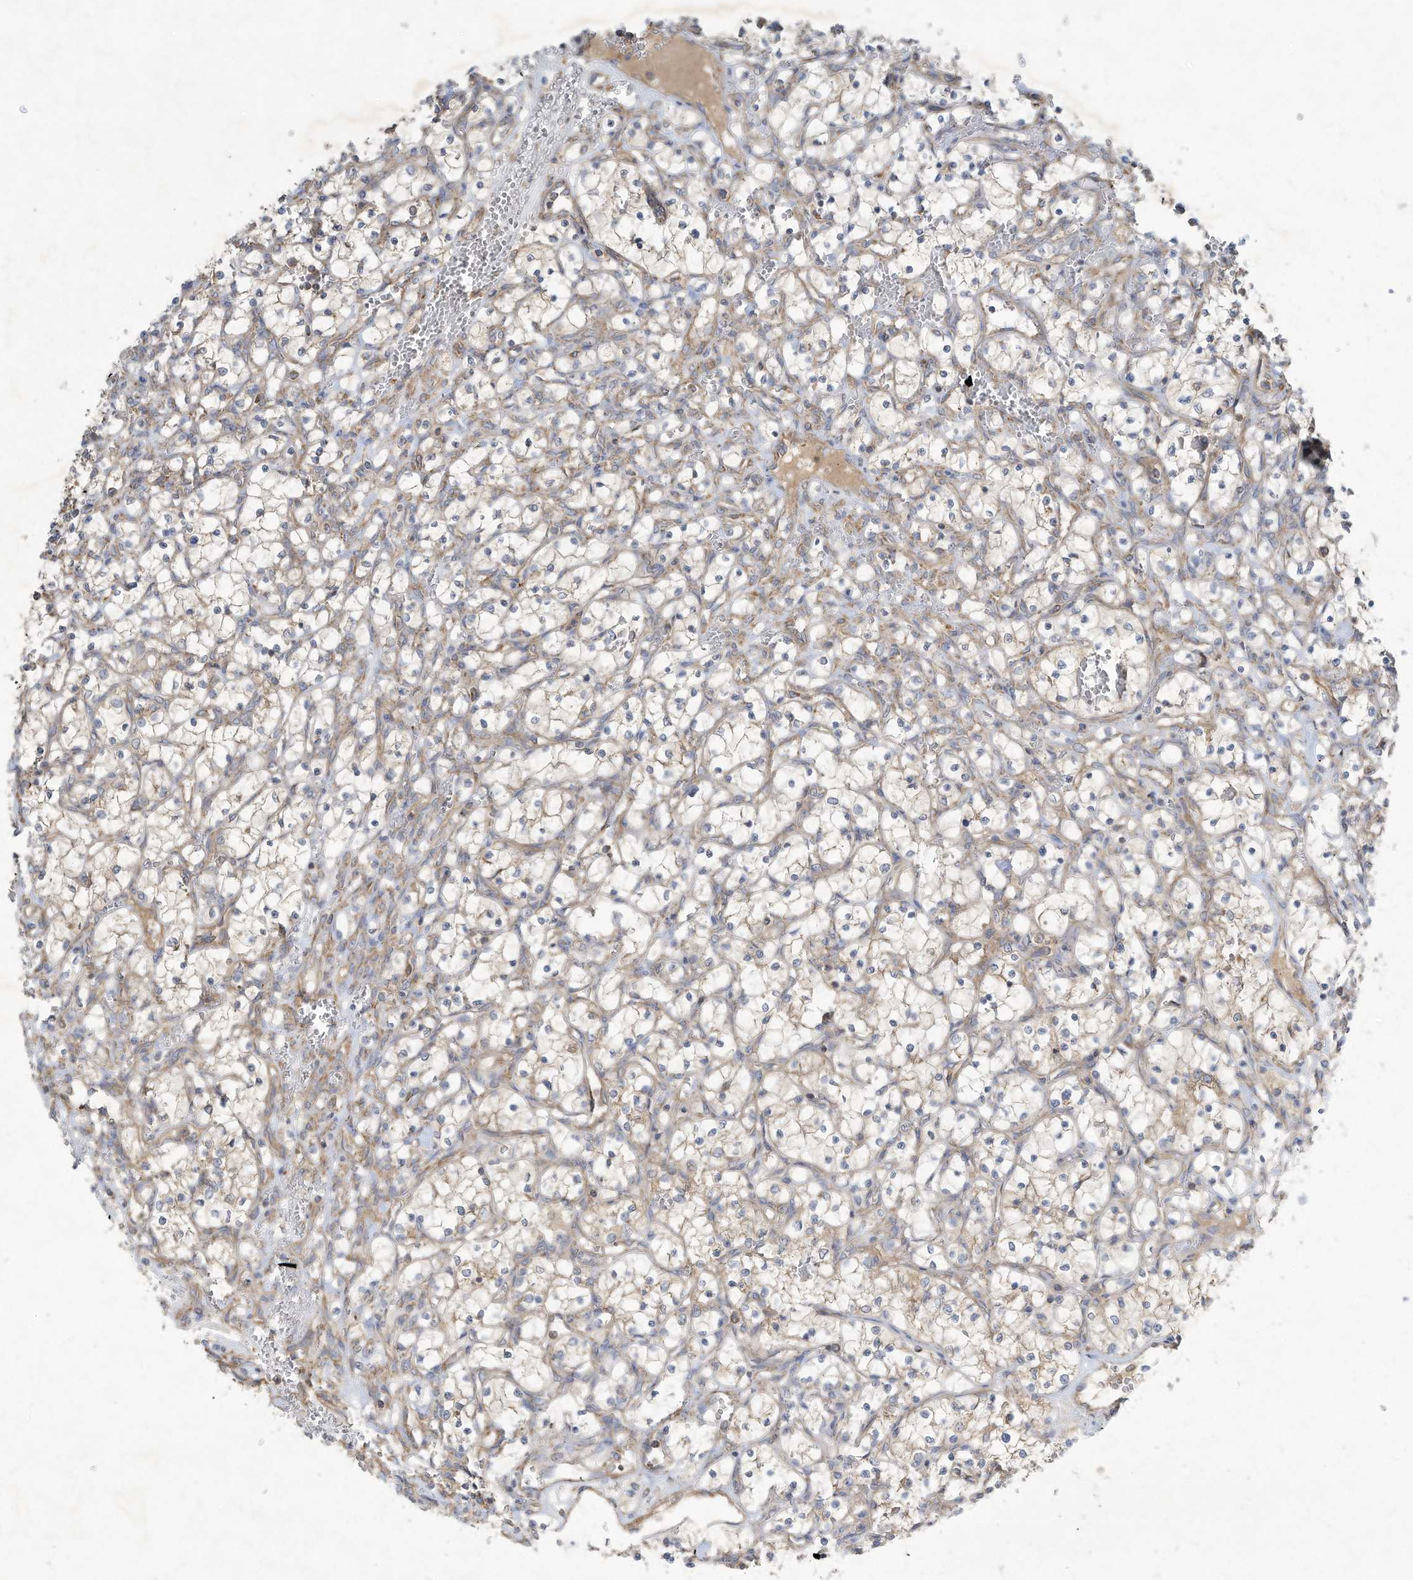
{"staining": {"intensity": "weak", "quantity": "25%-75%", "location": "cytoplasmic/membranous"}, "tissue": "renal cancer", "cell_type": "Tumor cells", "image_type": "cancer", "snomed": [{"axis": "morphology", "description": "Adenocarcinoma, NOS"}, {"axis": "topography", "description": "Kidney"}], "caption": "DAB immunohistochemical staining of human renal cancer demonstrates weak cytoplasmic/membranous protein staining in approximately 25%-75% of tumor cells.", "gene": "SYNJ2", "patient": {"sex": "female", "age": 69}}